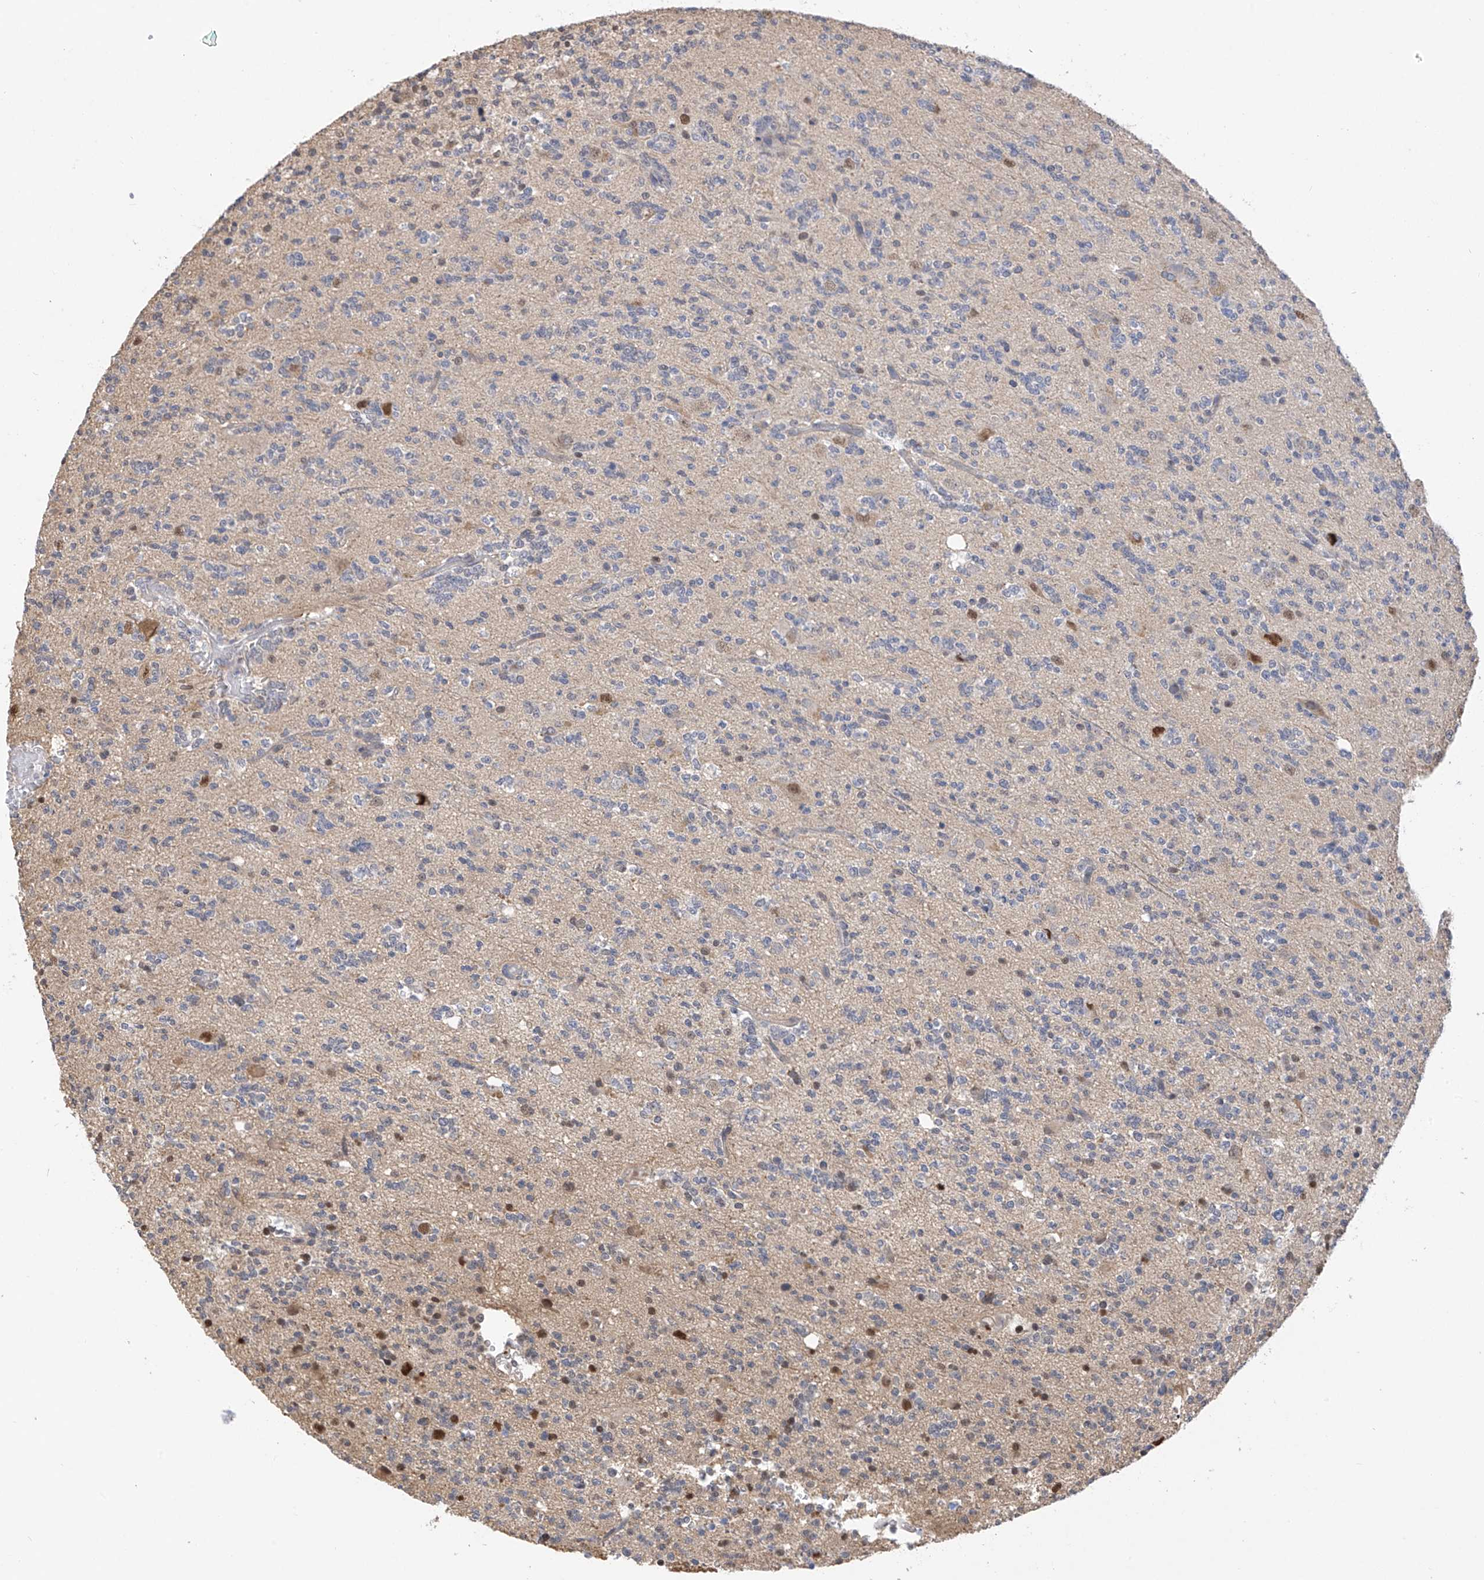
{"staining": {"intensity": "negative", "quantity": "none", "location": "none"}, "tissue": "glioma", "cell_type": "Tumor cells", "image_type": "cancer", "snomed": [{"axis": "morphology", "description": "Glioma, malignant, High grade"}, {"axis": "topography", "description": "Brain"}], "caption": "Immunohistochemistry (IHC) micrograph of malignant high-grade glioma stained for a protein (brown), which displays no expression in tumor cells.", "gene": "PMM1", "patient": {"sex": "female", "age": 62}}